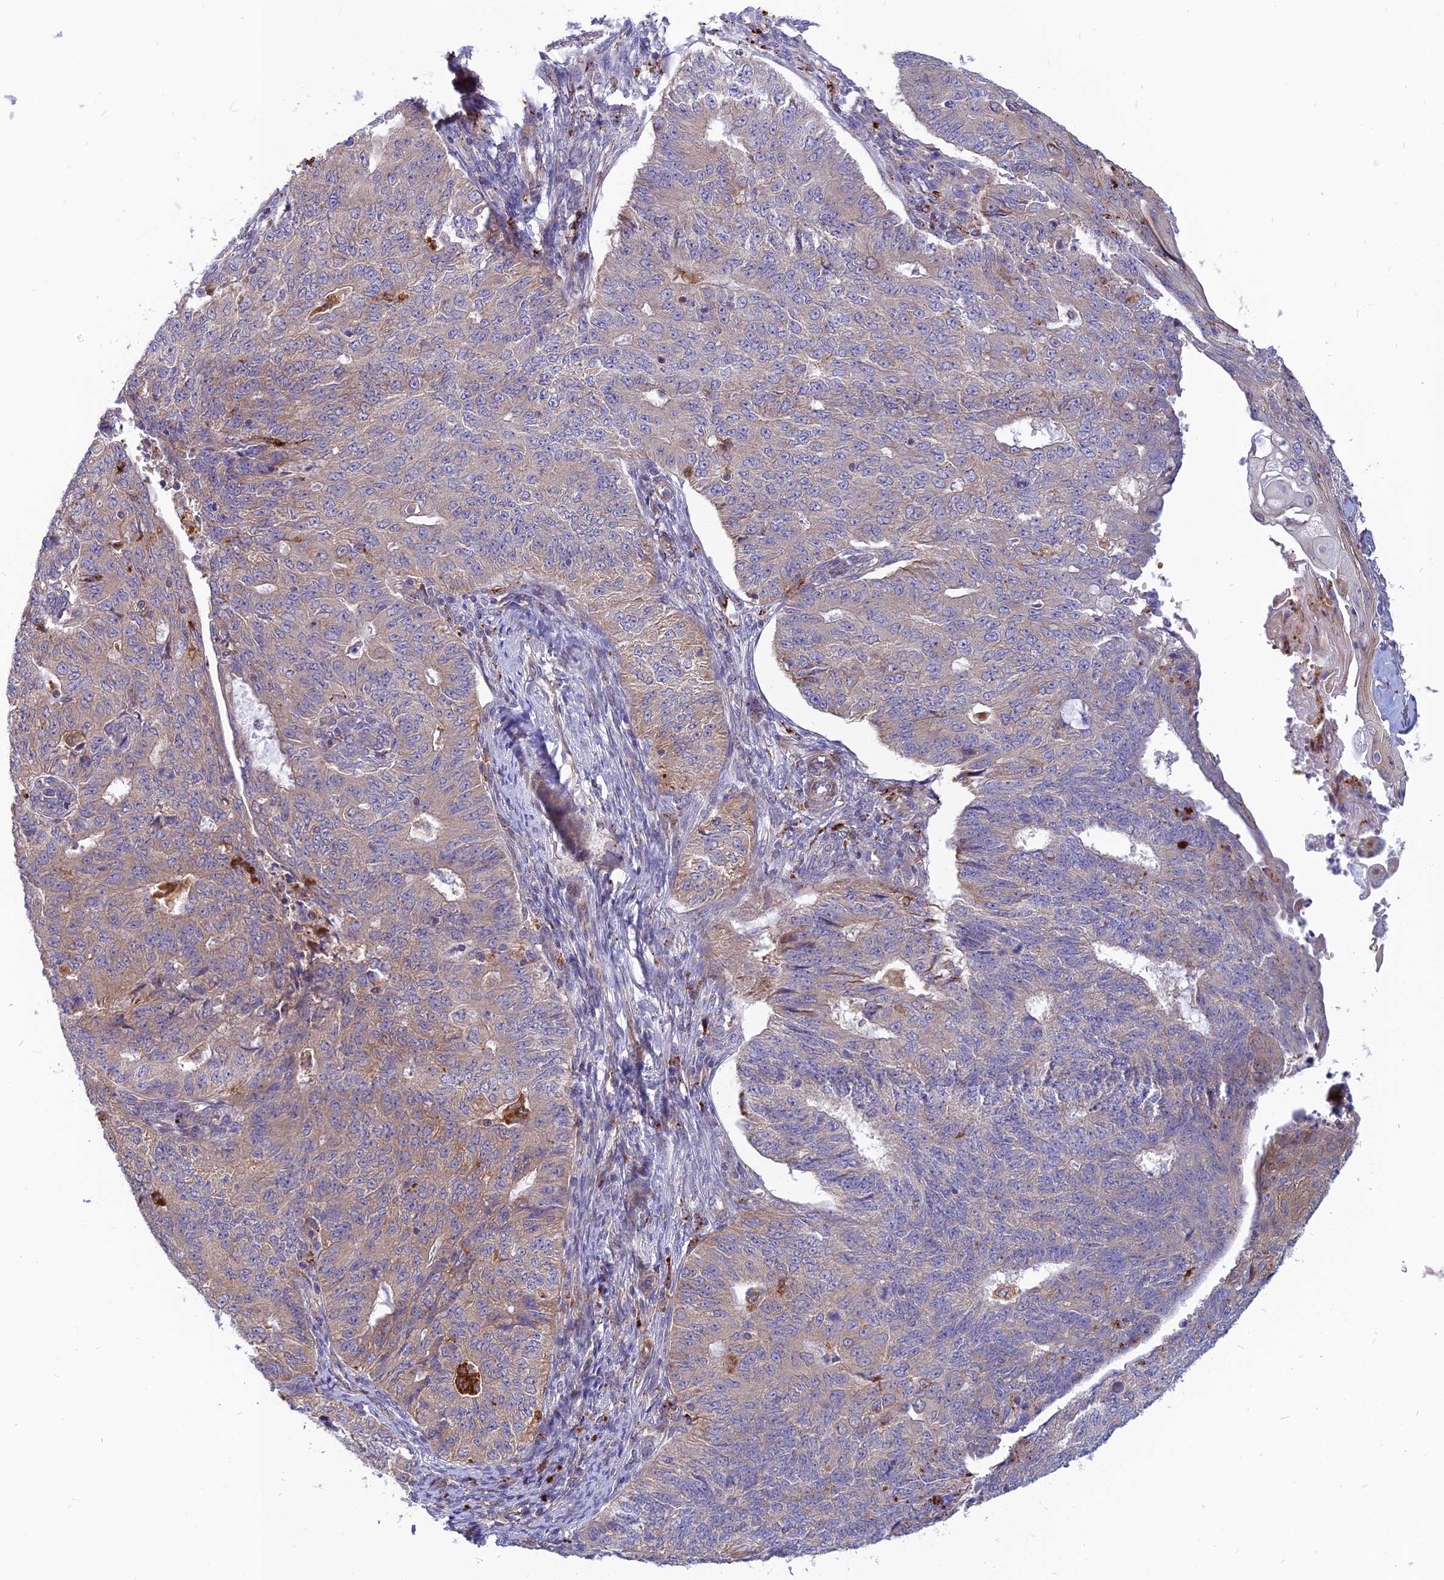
{"staining": {"intensity": "weak", "quantity": "<25%", "location": "cytoplasmic/membranous"}, "tissue": "endometrial cancer", "cell_type": "Tumor cells", "image_type": "cancer", "snomed": [{"axis": "morphology", "description": "Adenocarcinoma, NOS"}, {"axis": "topography", "description": "Endometrium"}], "caption": "Protein analysis of endometrial cancer exhibits no significant staining in tumor cells. Brightfield microscopy of IHC stained with DAB (brown) and hematoxylin (blue), captured at high magnification.", "gene": "PHKA2", "patient": {"sex": "female", "age": 32}}